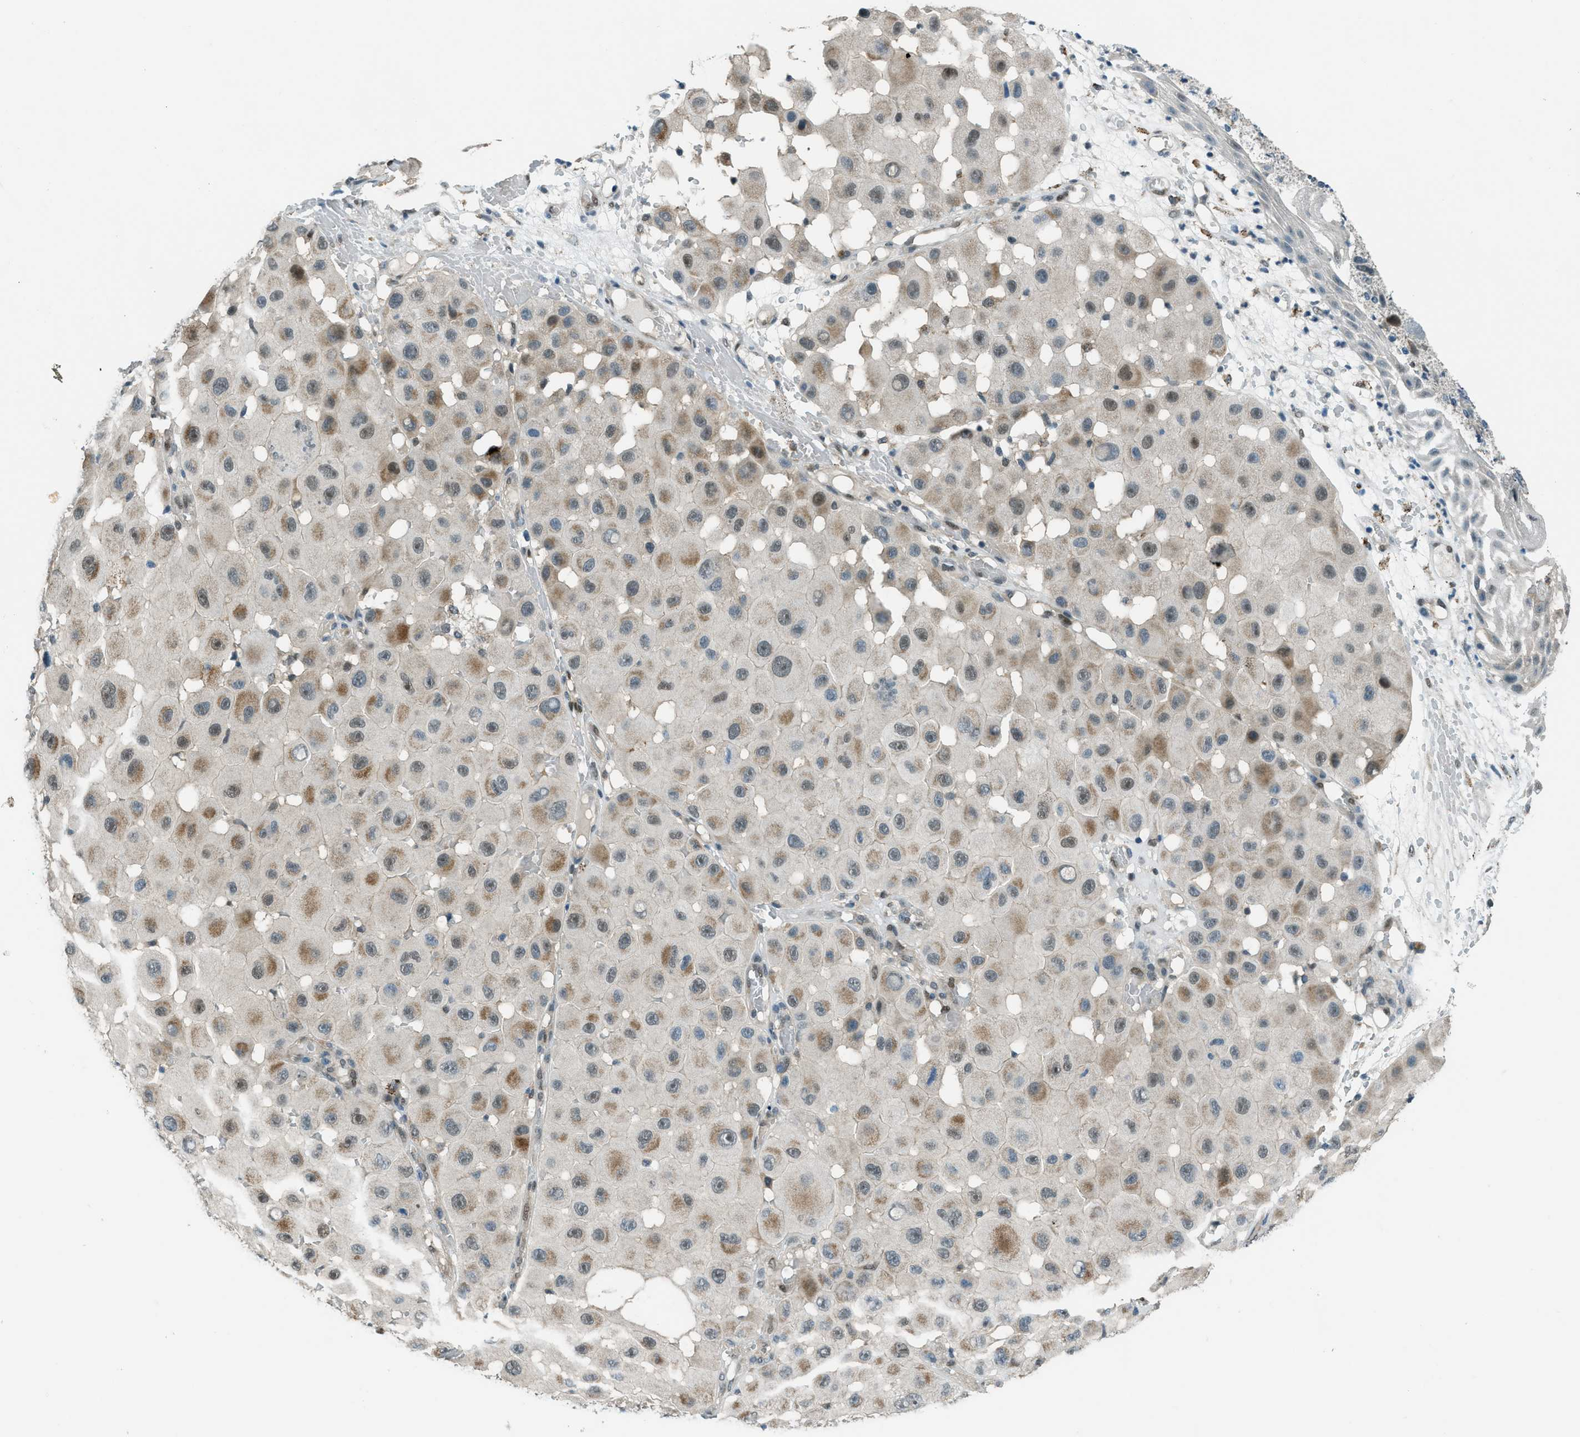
{"staining": {"intensity": "weak", "quantity": "25%-75%", "location": "nuclear"}, "tissue": "melanoma", "cell_type": "Tumor cells", "image_type": "cancer", "snomed": [{"axis": "morphology", "description": "Malignant melanoma, NOS"}, {"axis": "topography", "description": "Skin"}], "caption": "Immunohistochemistry (IHC) (DAB (3,3'-diaminobenzidine)) staining of melanoma reveals weak nuclear protein staining in about 25%-75% of tumor cells.", "gene": "NPEPL1", "patient": {"sex": "female", "age": 81}}